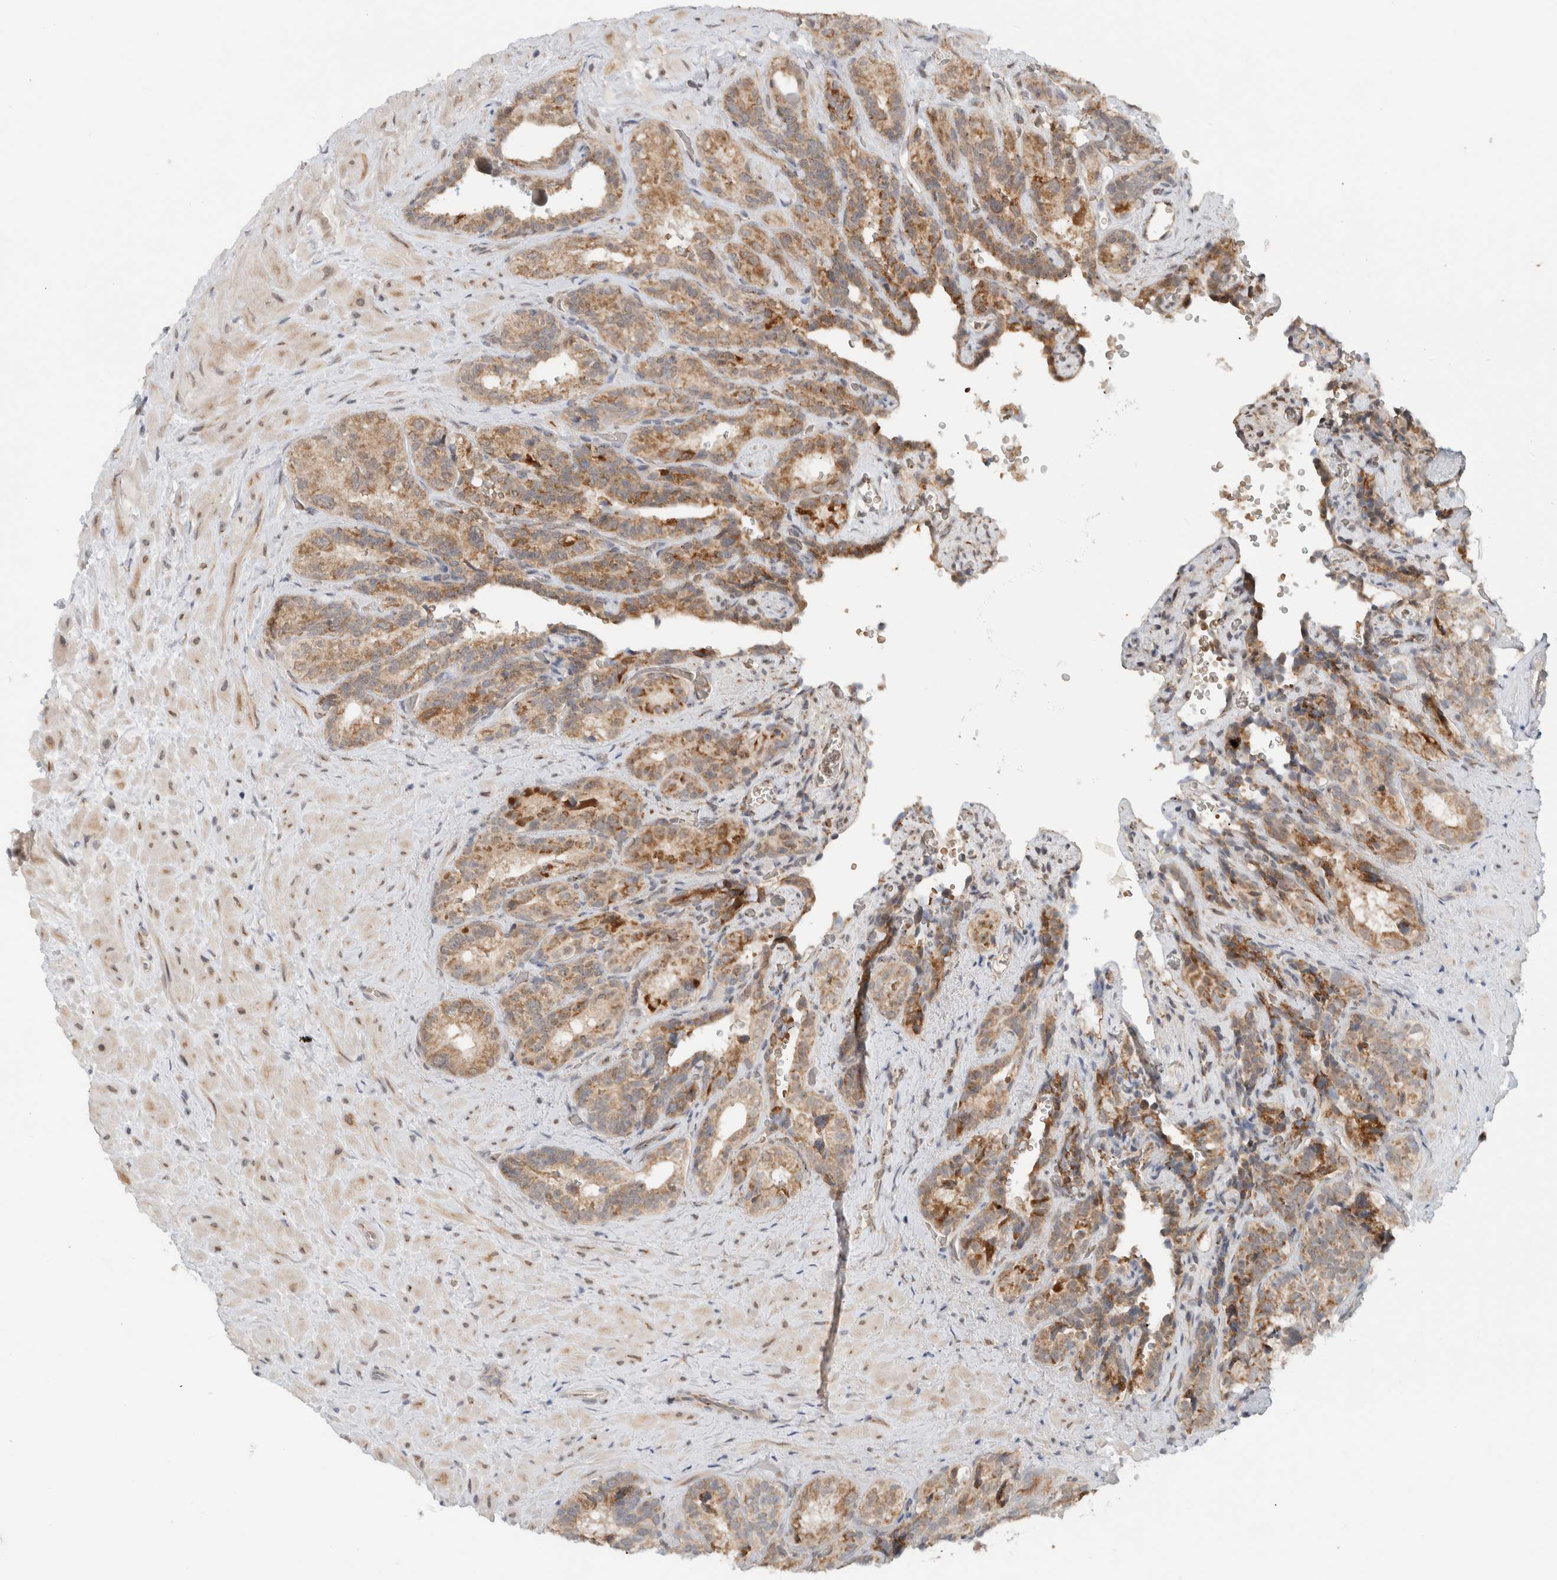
{"staining": {"intensity": "moderate", "quantity": ">75%", "location": "cytoplasmic/membranous"}, "tissue": "seminal vesicle", "cell_type": "Glandular cells", "image_type": "normal", "snomed": [{"axis": "morphology", "description": "Normal tissue, NOS"}, {"axis": "topography", "description": "Prostate"}, {"axis": "topography", "description": "Seminal veicle"}], "caption": "This photomicrograph reveals normal seminal vesicle stained with immunohistochemistry to label a protein in brown. The cytoplasmic/membranous of glandular cells show moderate positivity for the protein. Nuclei are counter-stained blue.", "gene": "CMC2", "patient": {"sex": "male", "age": 67}}